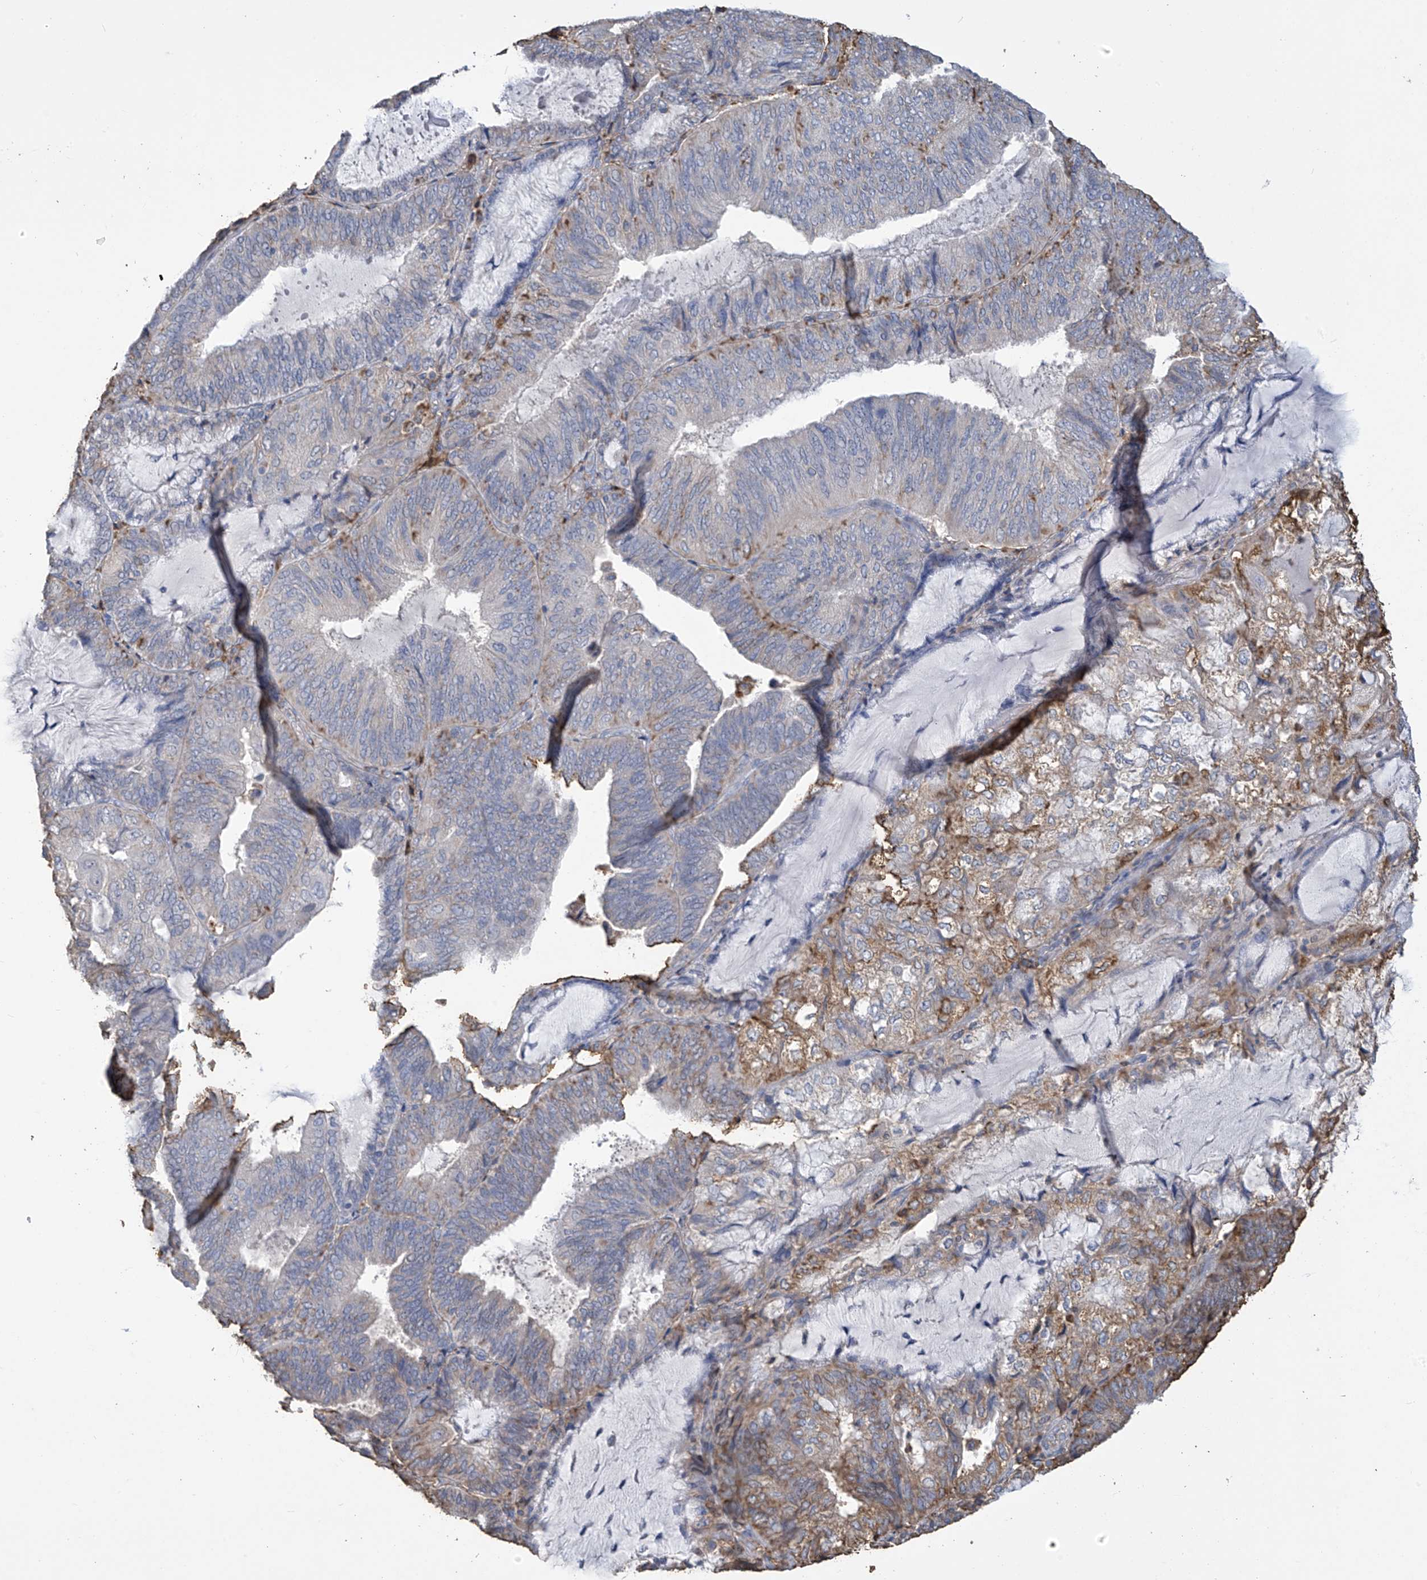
{"staining": {"intensity": "moderate", "quantity": "<25%", "location": "cytoplasmic/membranous"}, "tissue": "endometrial cancer", "cell_type": "Tumor cells", "image_type": "cancer", "snomed": [{"axis": "morphology", "description": "Adenocarcinoma, NOS"}, {"axis": "topography", "description": "Endometrium"}], "caption": "IHC of endometrial cancer shows low levels of moderate cytoplasmic/membranous positivity in approximately <25% of tumor cells.", "gene": "OGT", "patient": {"sex": "female", "age": 81}}